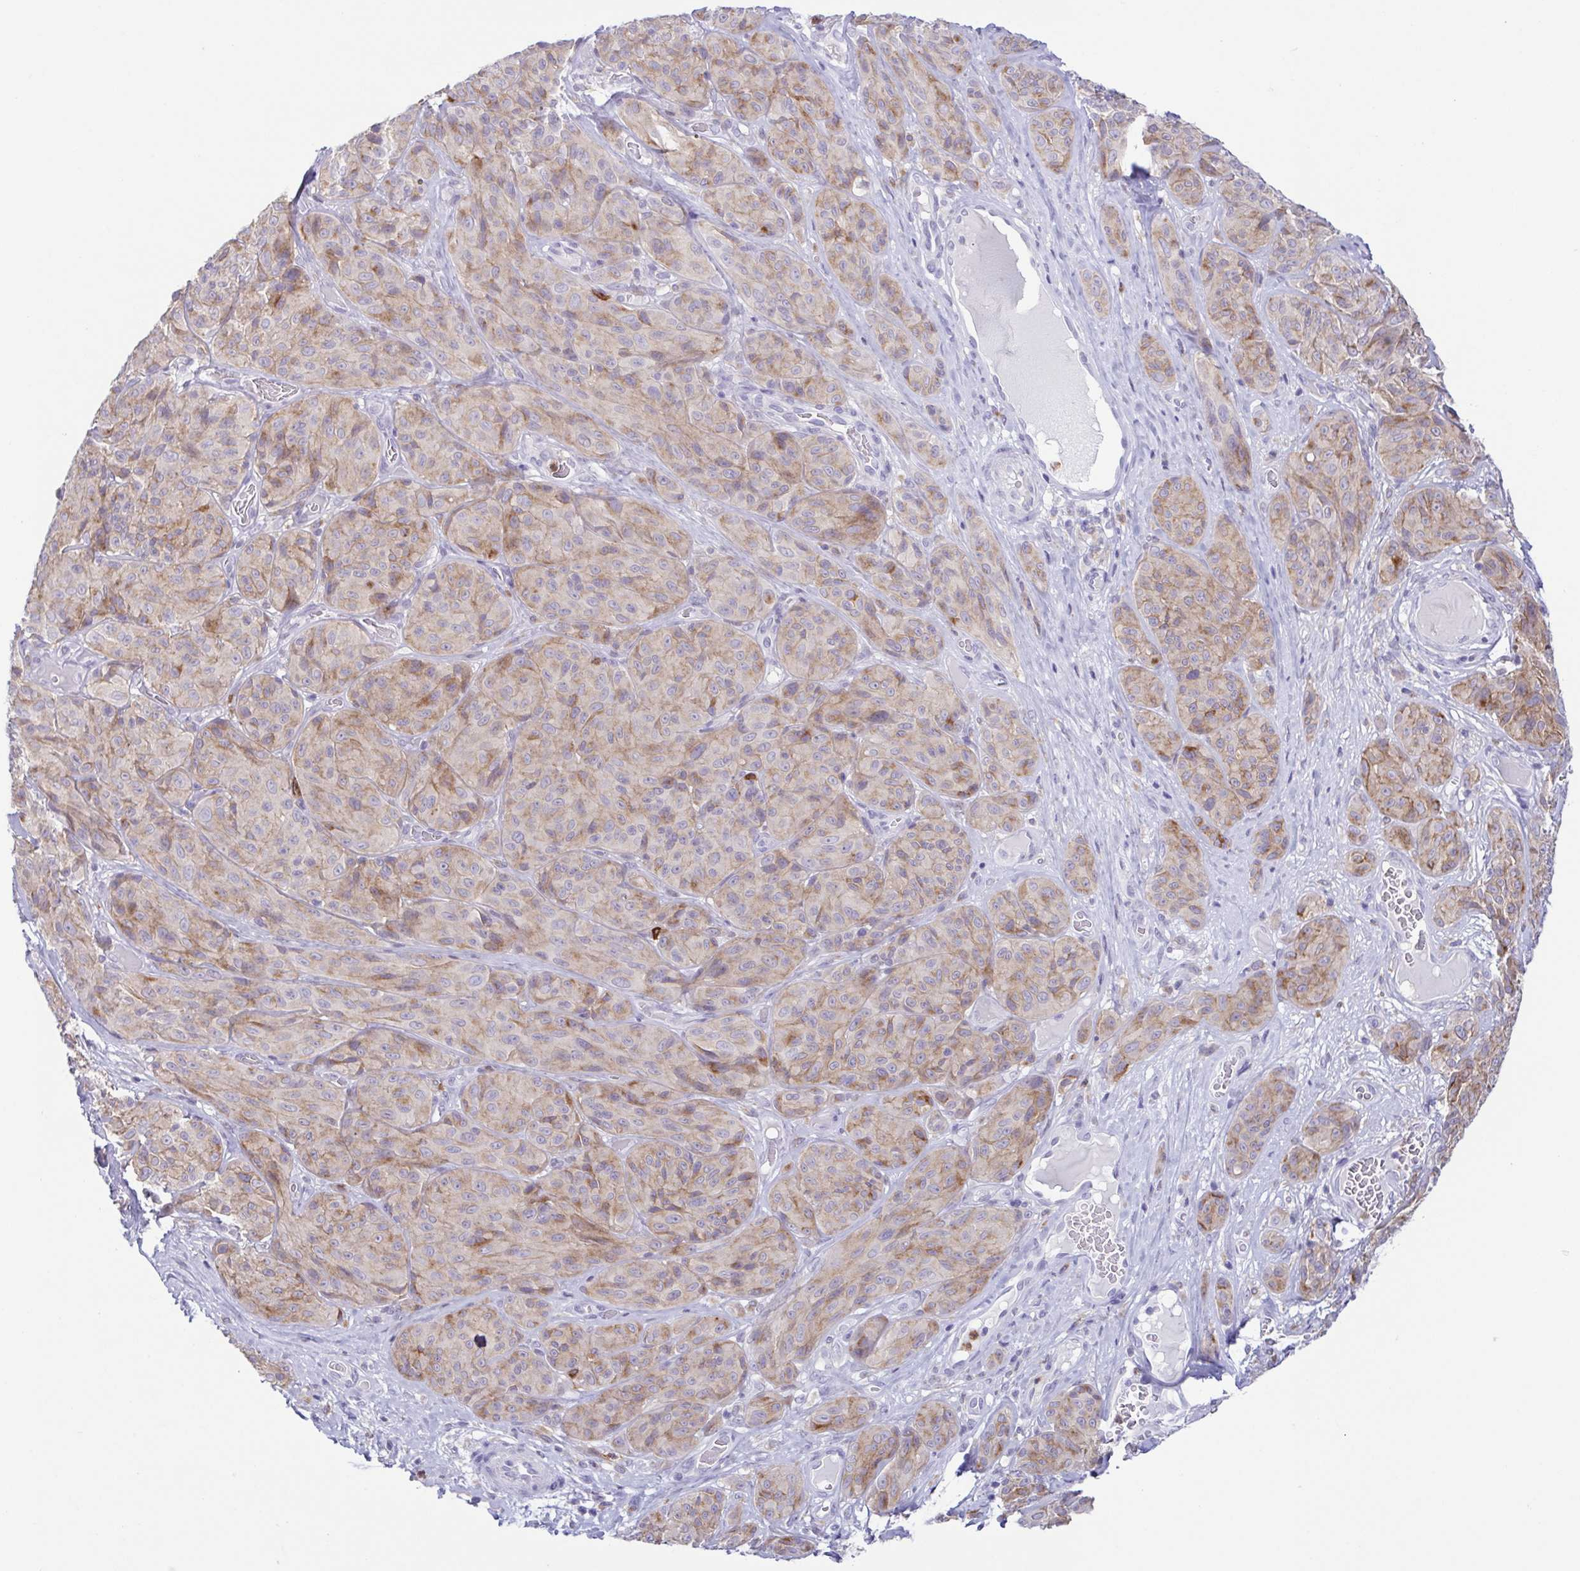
{"staining": {"intensity": "weak", "quantity": "25%-75%", "location": "cytoplasmic/membranous"}, "tissue": "melanoma", "cell_type": "Tumor cells", "image_type": "cancer", "snomed": [{"axis": "morphology", "description": "Malignant melanoma, NOS"}, {"axis": "topography", "description": "Skin"}], "caption": "Human malignant melanoma stained with a protein marker demonstrates weak staining in tumor cells.", "gene": "ATP6V1G2", "patient": {"sex": "male", "age": 91}}